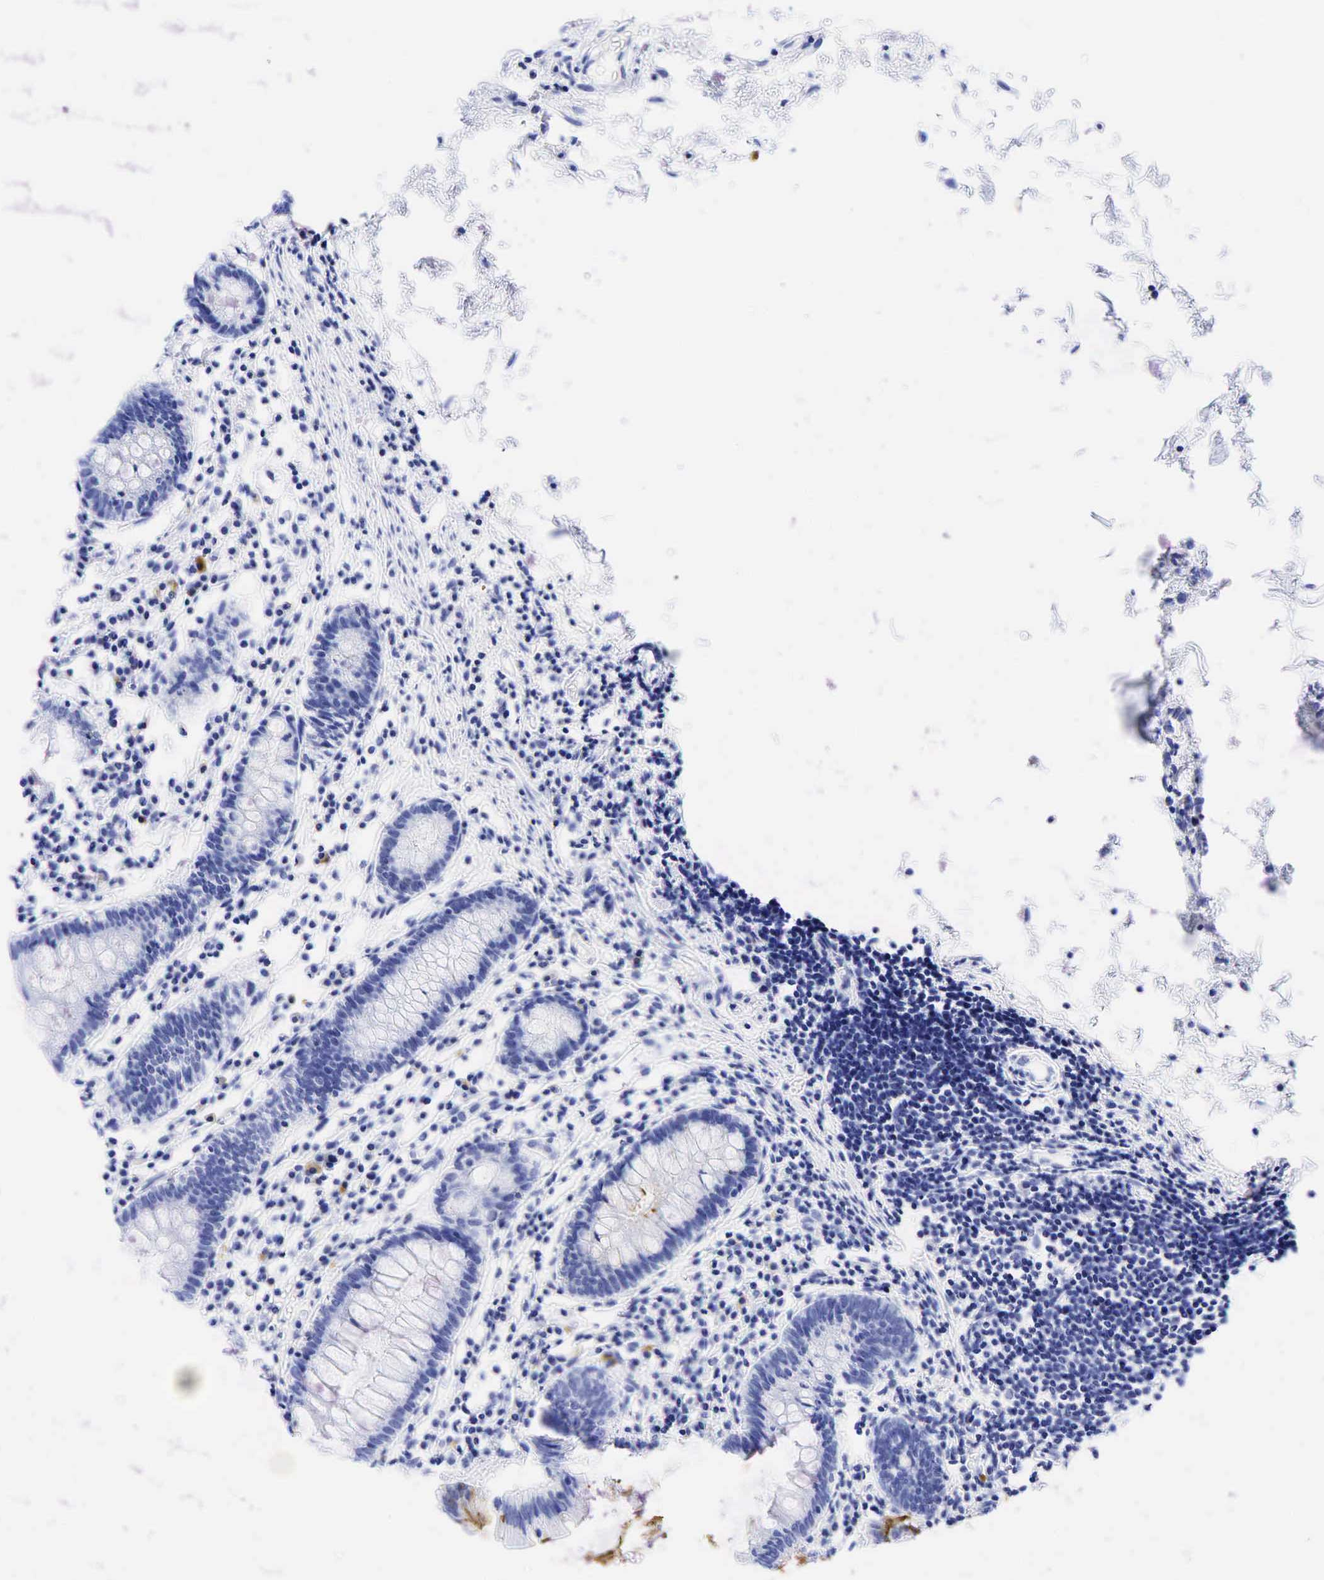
{"staining": {"intensity": "negative", "quantity": "none", "location": "none"}, "tissue": "colon", "cell_type": "Endothelial cells", "image_type": "normal", "snomed": [{"axis": "morphology", "description": "Normal tissue, NOS"}, {"axis": "topography", "description": "Colon"}], "caption": "Immunohistochemistry (IHC) of normal human colon exhibits no positivity in endothelial cells.", "gene": "FUT4", "patient": {"sex": "female", "age": 55}}